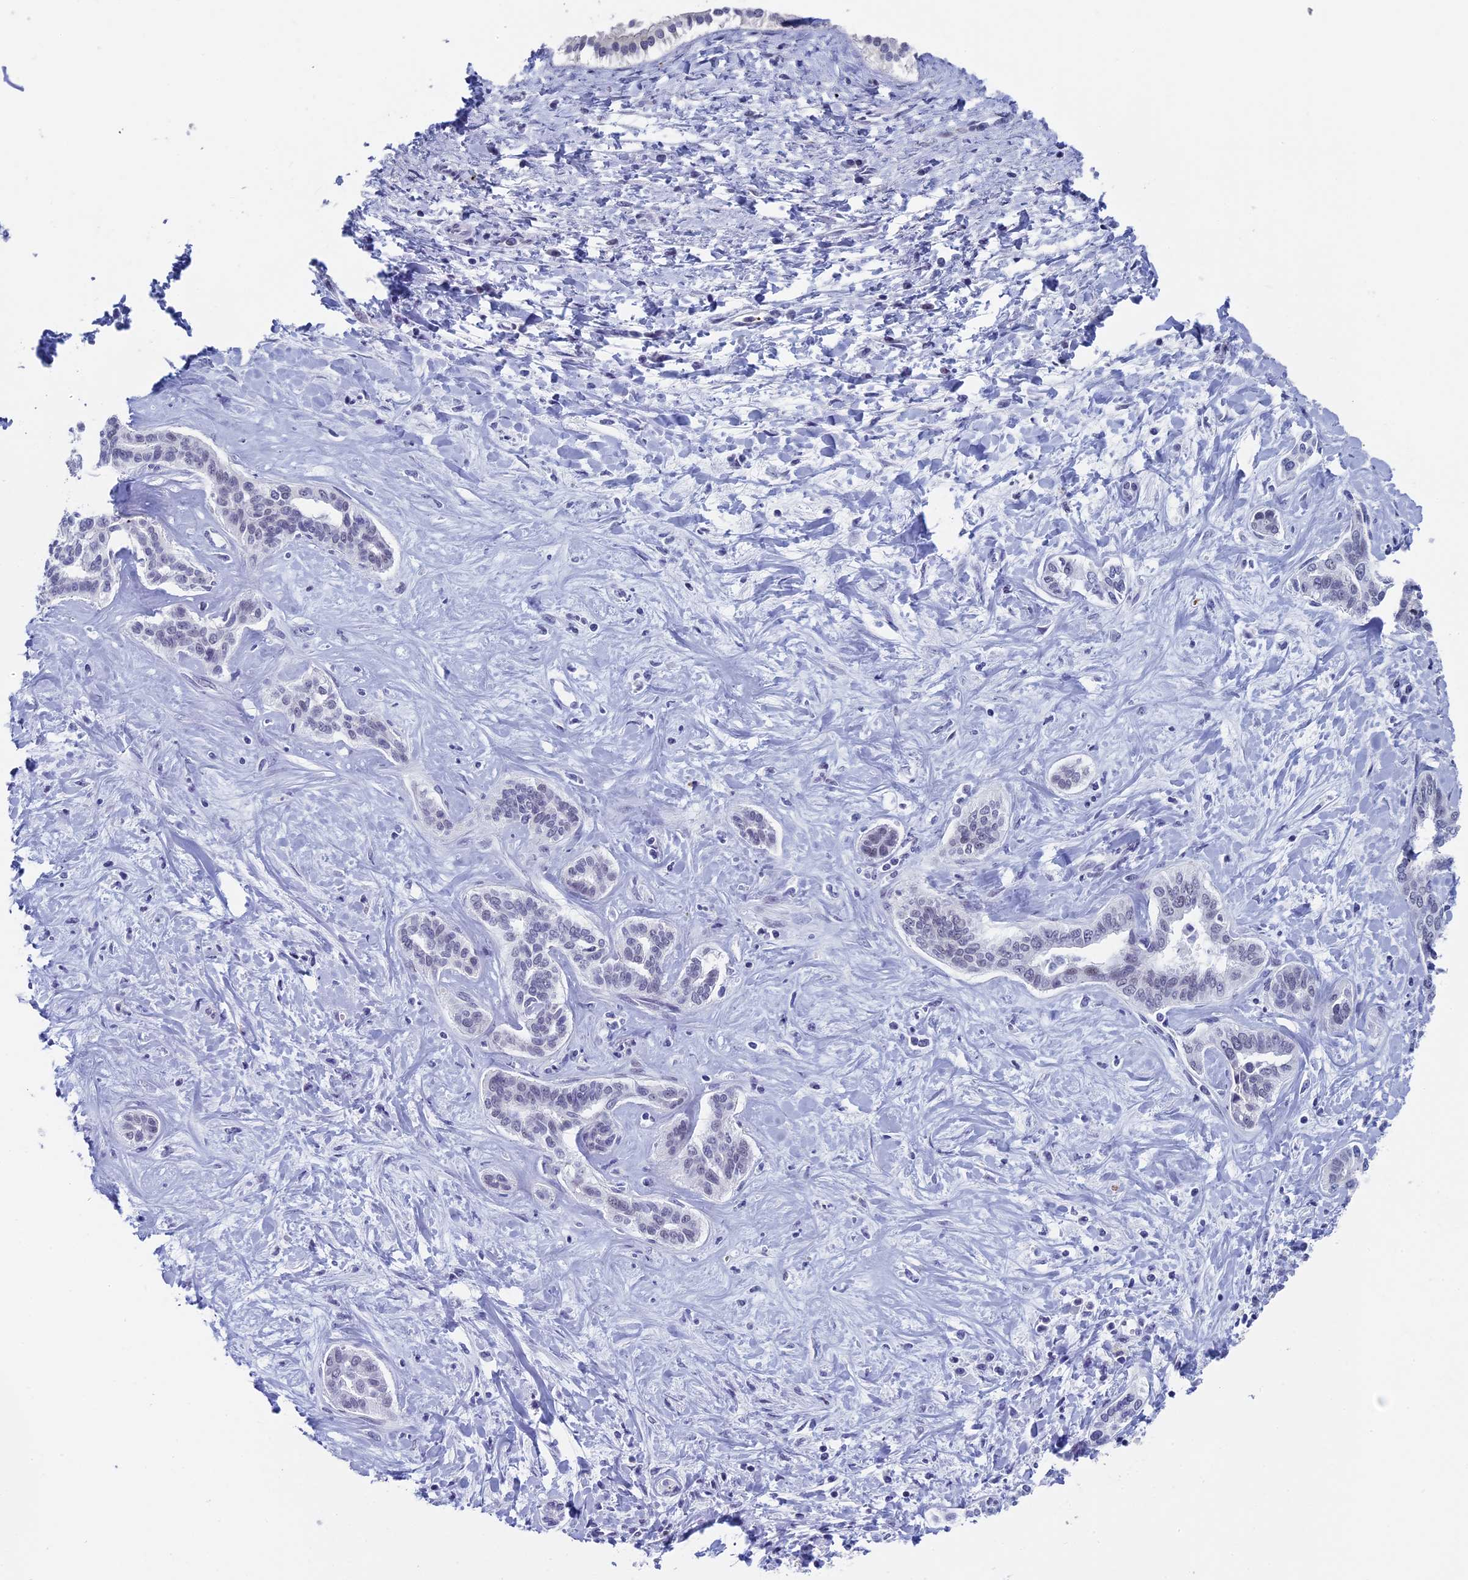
{"staining": {"intensity": "negative", "quantity": "none", "location": "none"}, "tissue": "liver cancer", "cell_type": "Tumor cells", "image_type": "cancer", "snomed": [{"axis": "morphology", "description": "Cholangiocarcinoma"}, {"axis": "topography", "description": "Liver"}], "caption": "A high-resolution photomicrograph shows immunohistochemistry (IHC) staining of liver cholangiocarcinoma, which demonstrates no significant expression in tumor cells.", "gene": "AIFM2", "patient": {"sex": "female", "age": 77}}